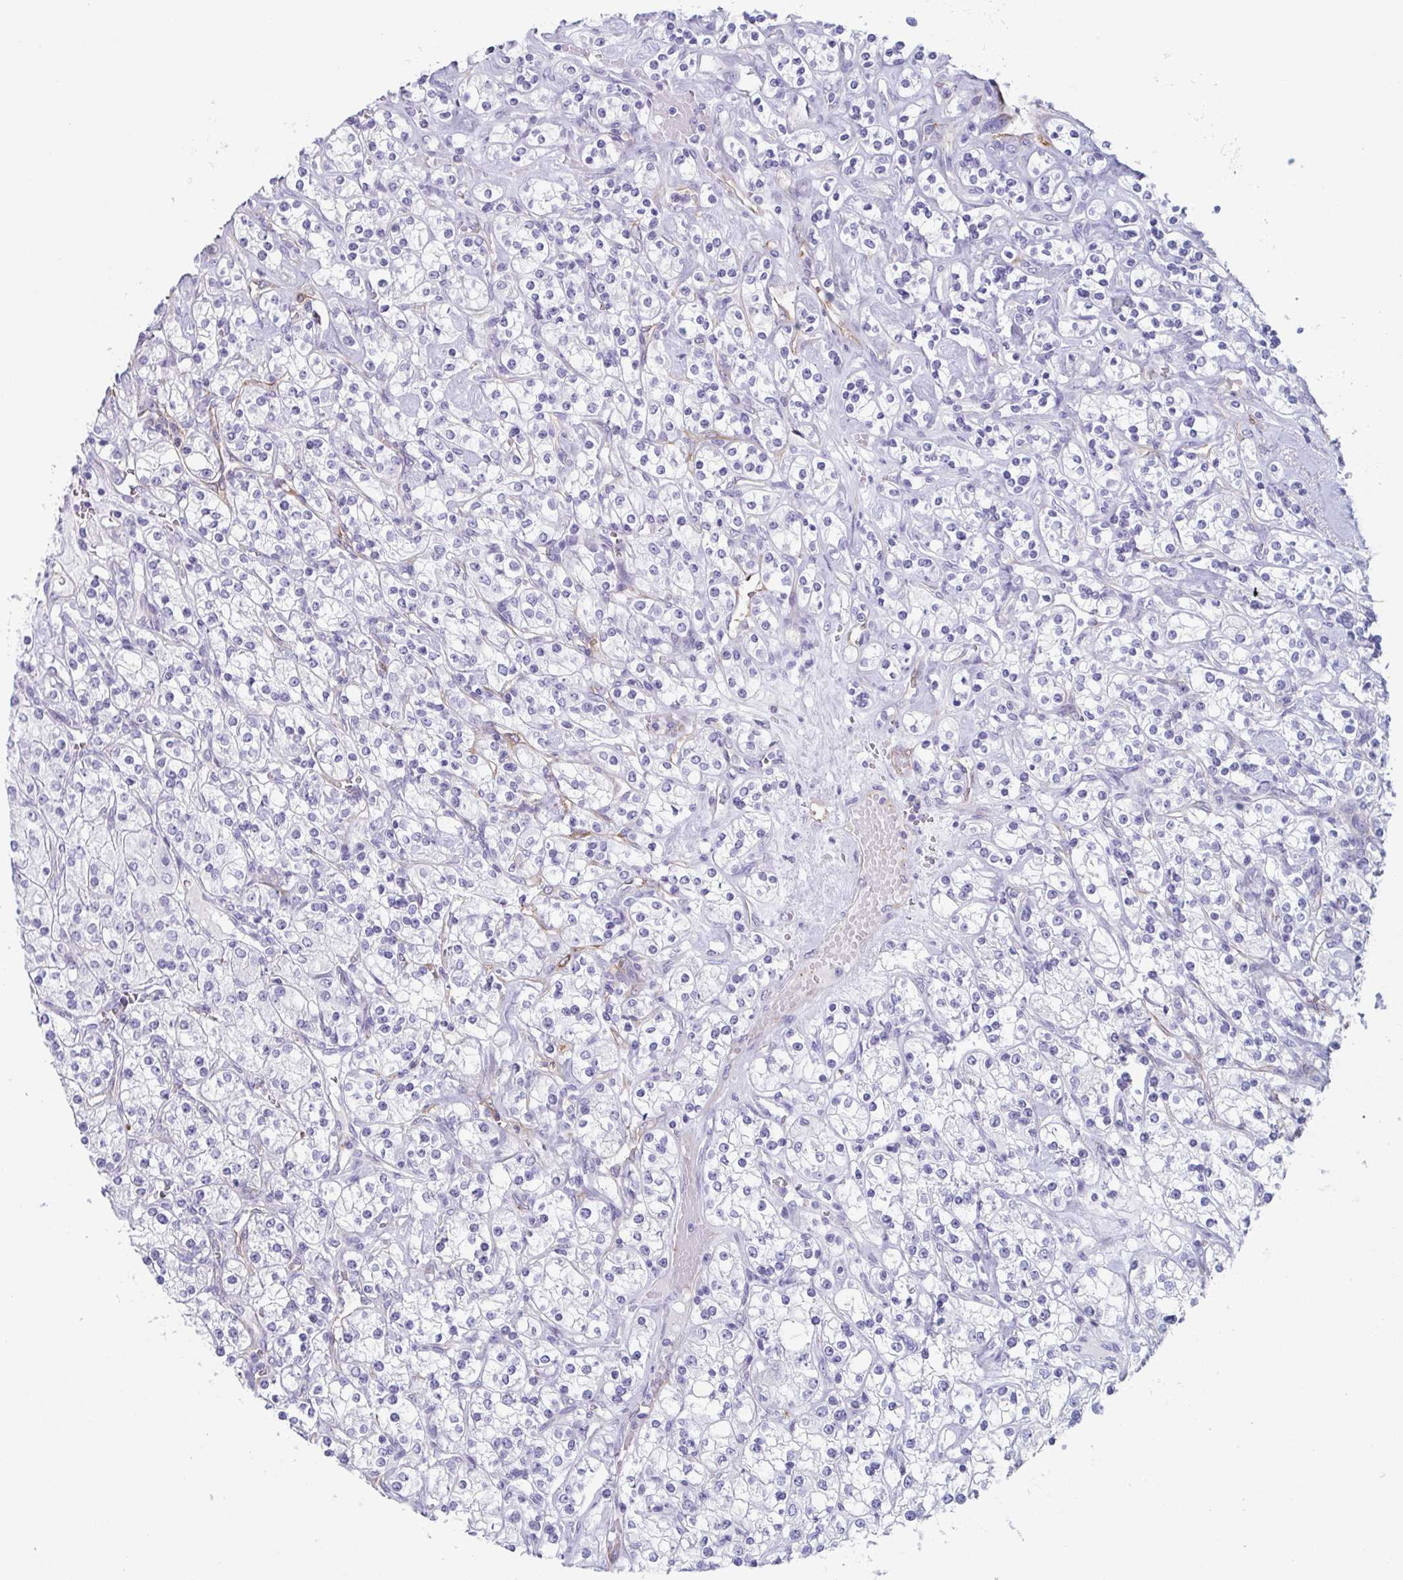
{"staining": {"intensity": "negative", "quantity": "none", "location": "none"}, "tissue": "renal cancer", "cell_type": "Tumor cells", "image_type": "cancer", "snomed": [{"axis": "morphology", "description": "Adenocarcinoma, NOS"}, {"axis": "topography", "description": "Kidney"}], "caption": "Immunohistochemistry micrograph of human adenocarcinoma (renal) stained for a protein (brown), which demonstrates no staining in tumor cells.", "gene": "LYRM2", "patient": {"sex": "male", "age": 77}}